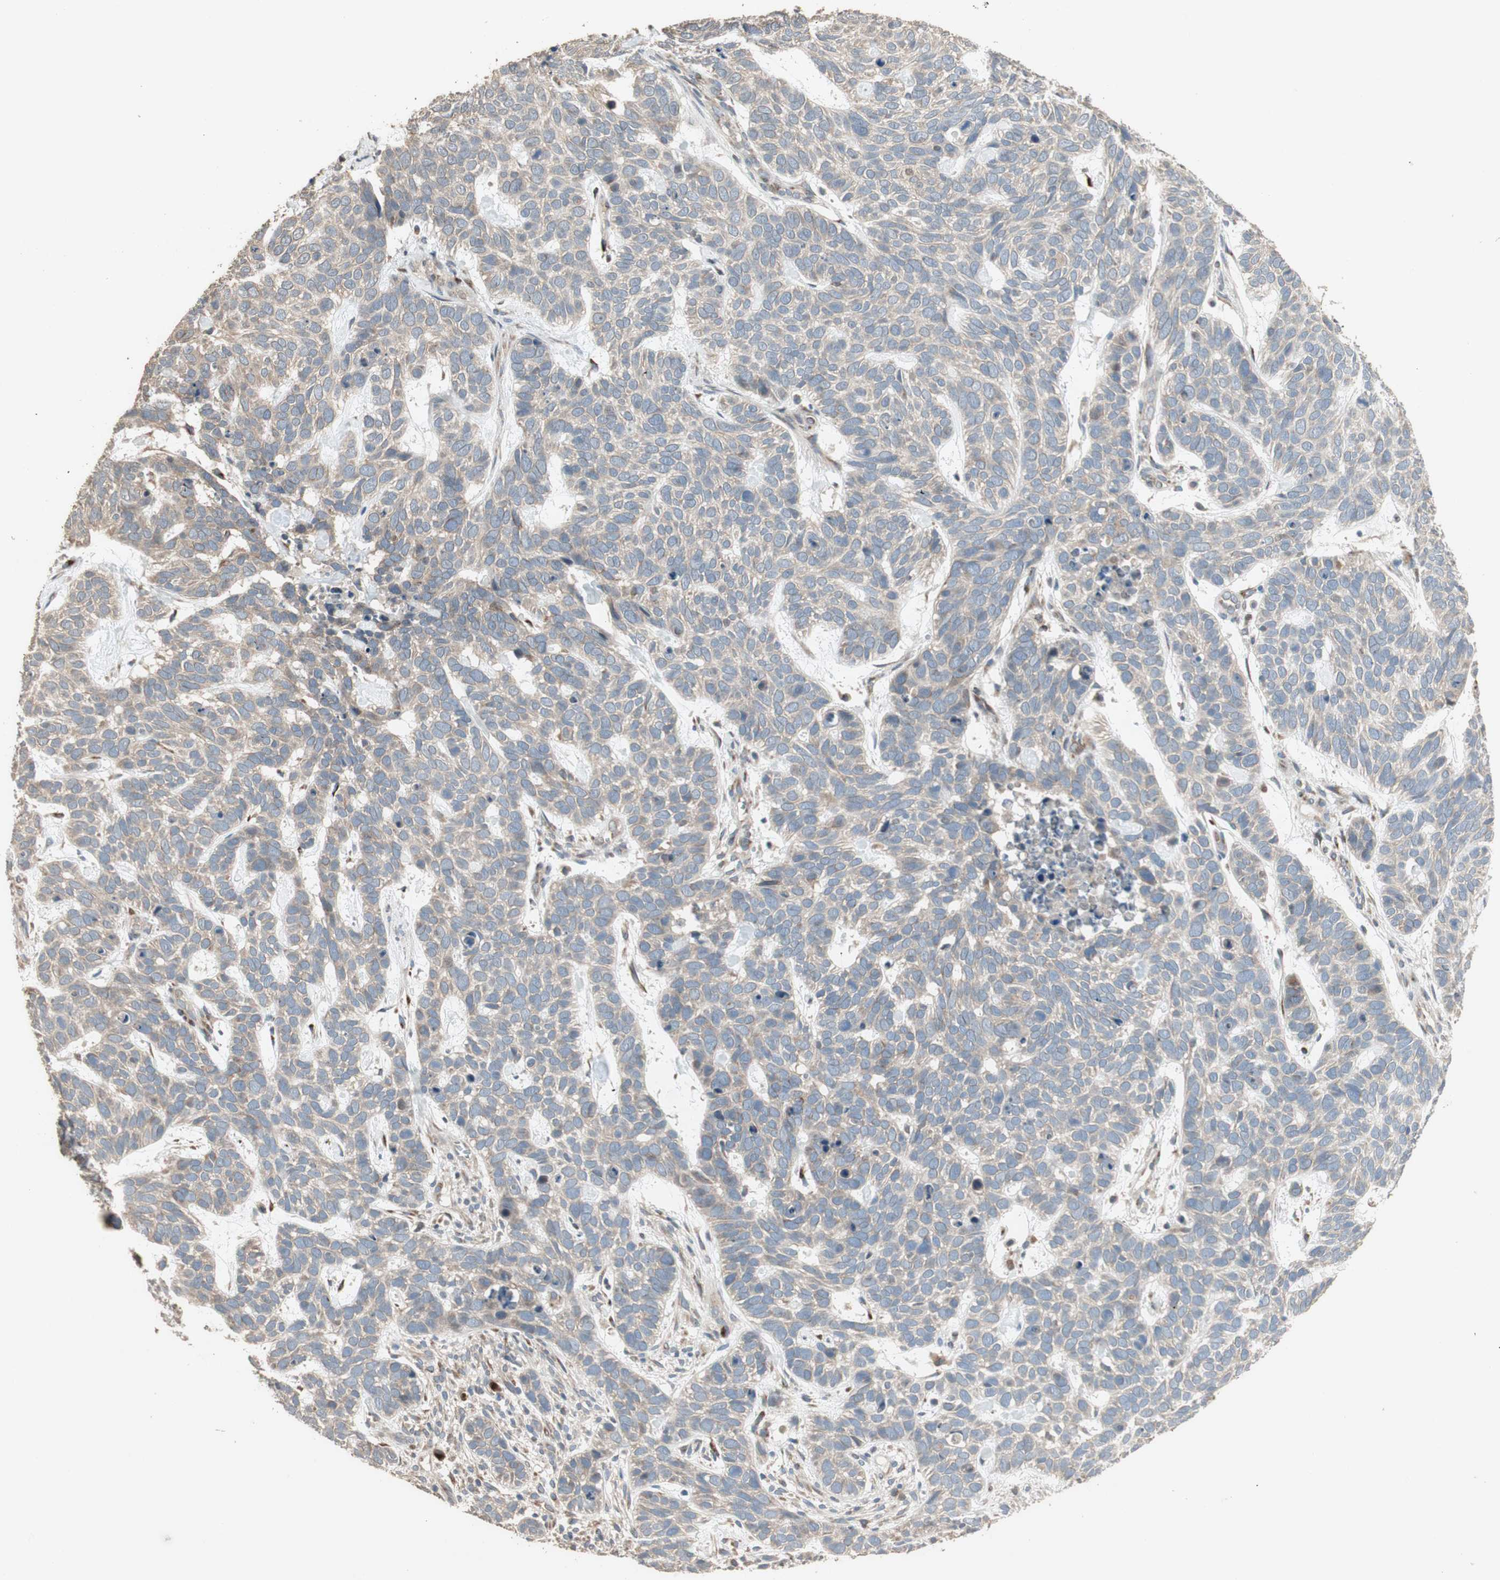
{"staining": {"intensity": "weak", "quantity": ">75%", "location": "cytoplasmic/membranous"}, "tissue": "skin cancer", "cell_type": "Tumor cells", "image_type": "cancer", "snomed": [{"axis": "morphology", "description": "Basal cell carcinoma"}, {"axis": "topography", "description": "Skin"}], "caption": "Protein expression analysis of human skin cancer reveals weak cytoplasmic/membranous staining in approximately >75% of tumor cells. (DAB (3,3'-diaminobenzidine) IHC, brown staining for protein, blue staining for nuclei).", "gene": "RARRES1", "patient": {"sex": "male", "age": 87}}